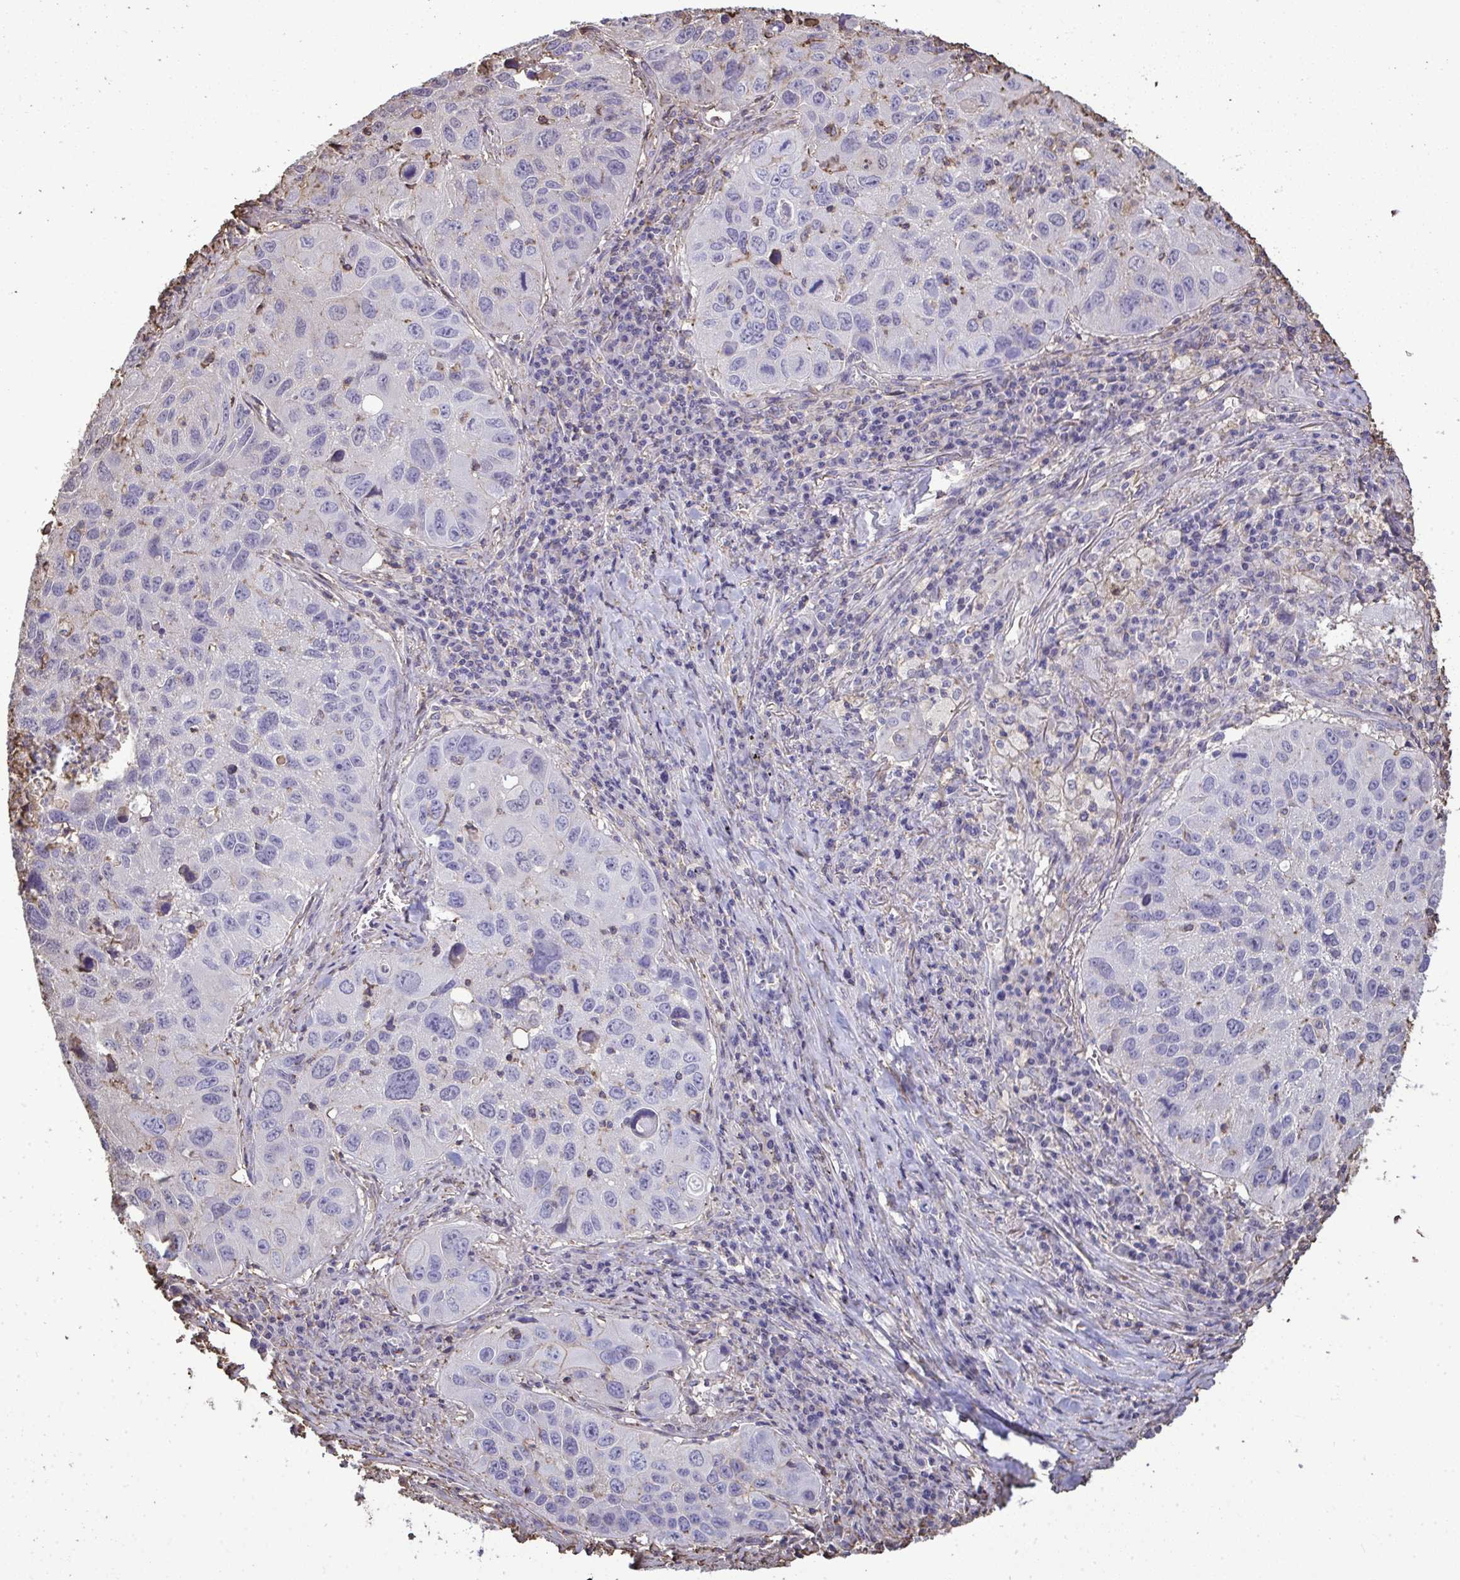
{"staining": {"intensity": "negative", "quantity": "none", "location": "none"}, "tissue": "lung cancer", "cell_type": "Tumor cells", "image_type": "cancer", "snomed": [{"axis": "morphology", "description": "Squamous cell carcinoma, NOS"}, {"axis": "topography", "description": "Lung"}], "caption": "Tumor cells show no significant positivity in lung squamous cell carcinoma.", "gene": "ANXA5", "patient": {"sex": "female", "age": 61}}